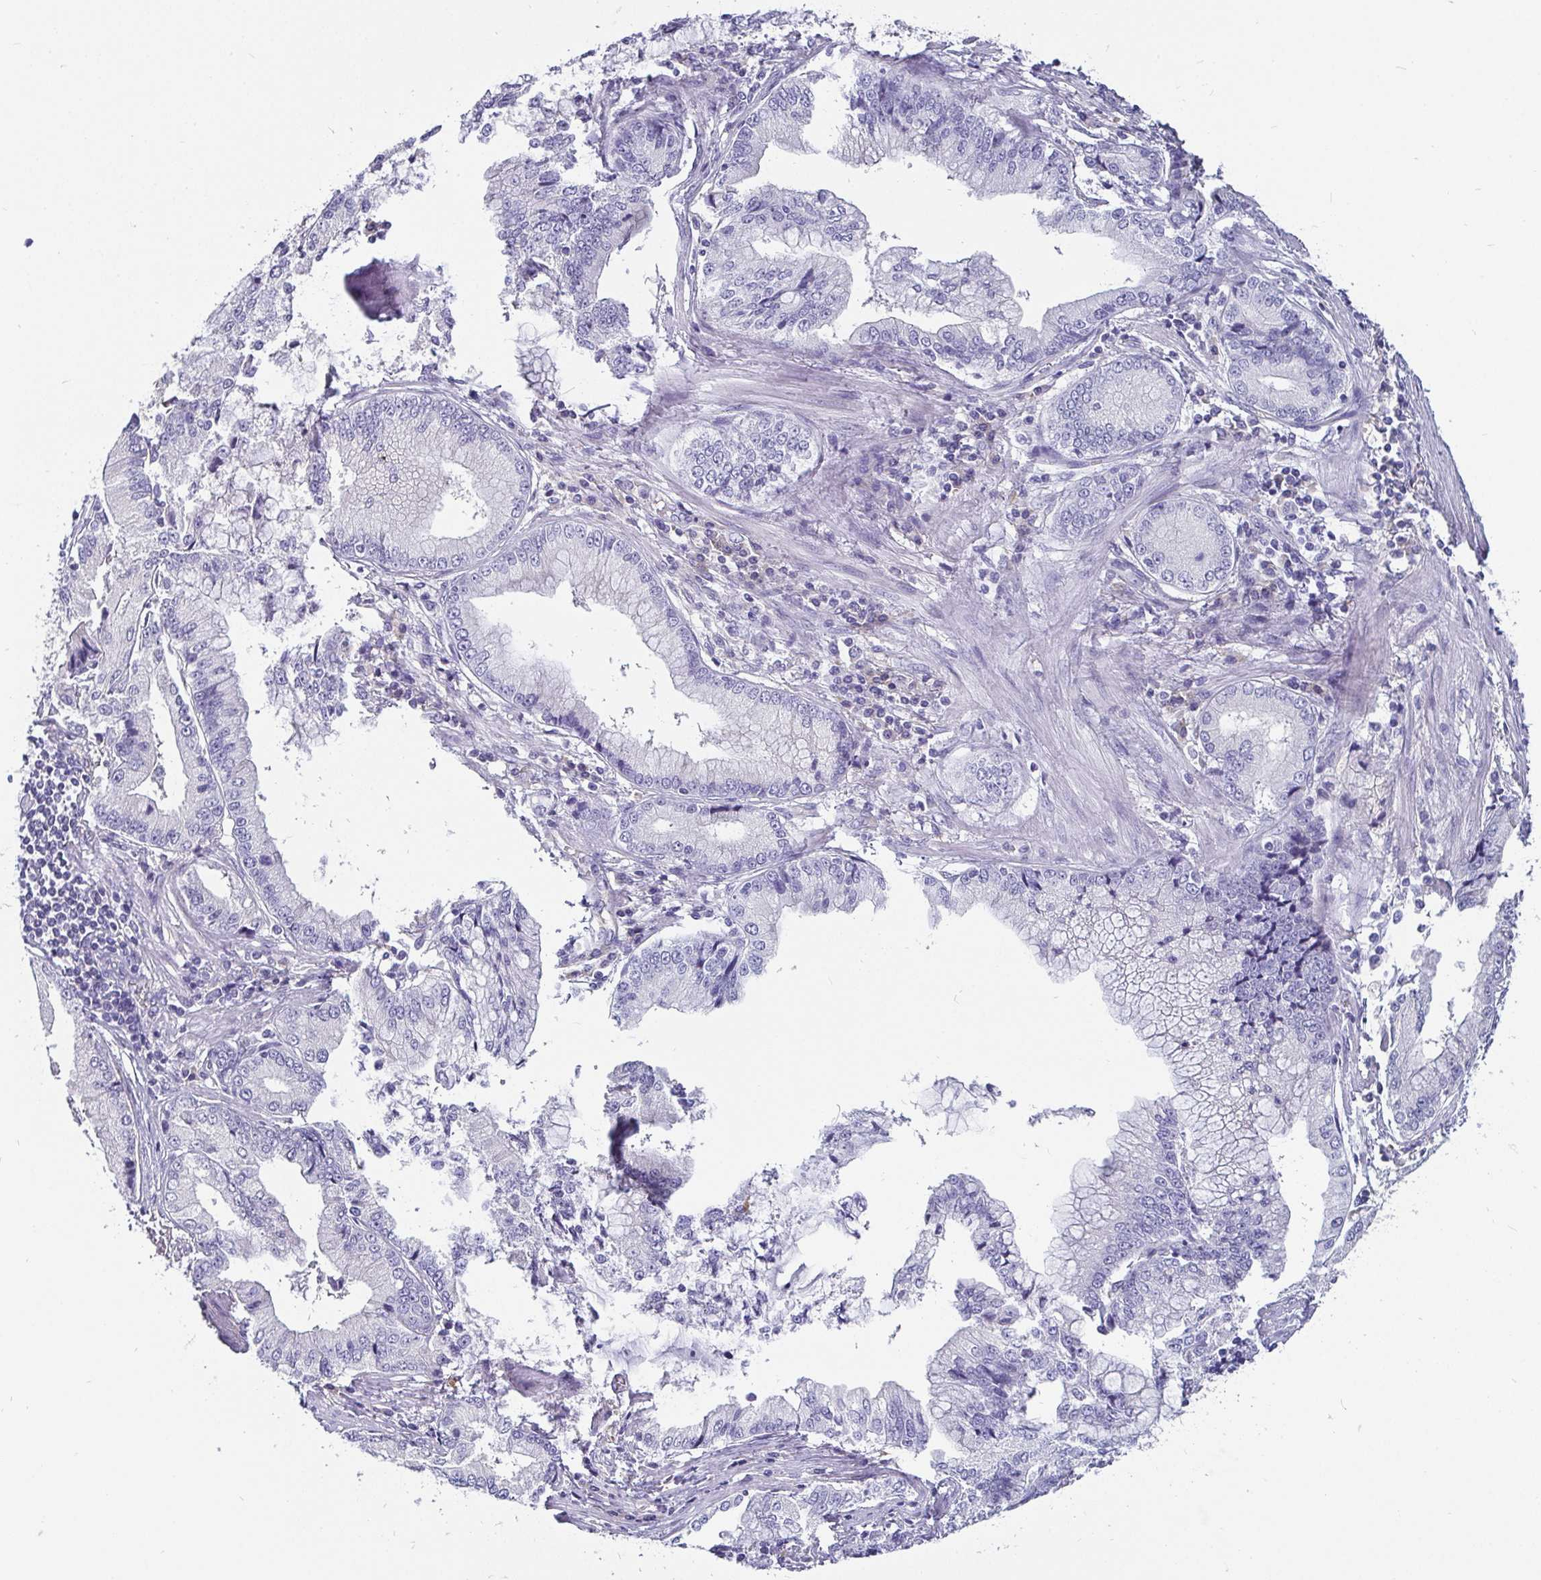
{"staining": {"intensity": "negative", "quantity": "none", "location": "none"}, "tissue": "stomach cancer", "cell_type": "Tumor cells", "image_type": "cancer", "snomed": [{"axis": "morphology", "description": "Adenocarcinoma, NOS"}, {"axis": "topography", "description": "Stomach, upper"}], "caption": "DAB (3,3'-diaminobenzidine) immunohistochemical staining of stomach cancer exhibits no significant staining in tumor cells.", "gene": "ADAMTS6", "patient": {"sex": "female", "age": 74}}